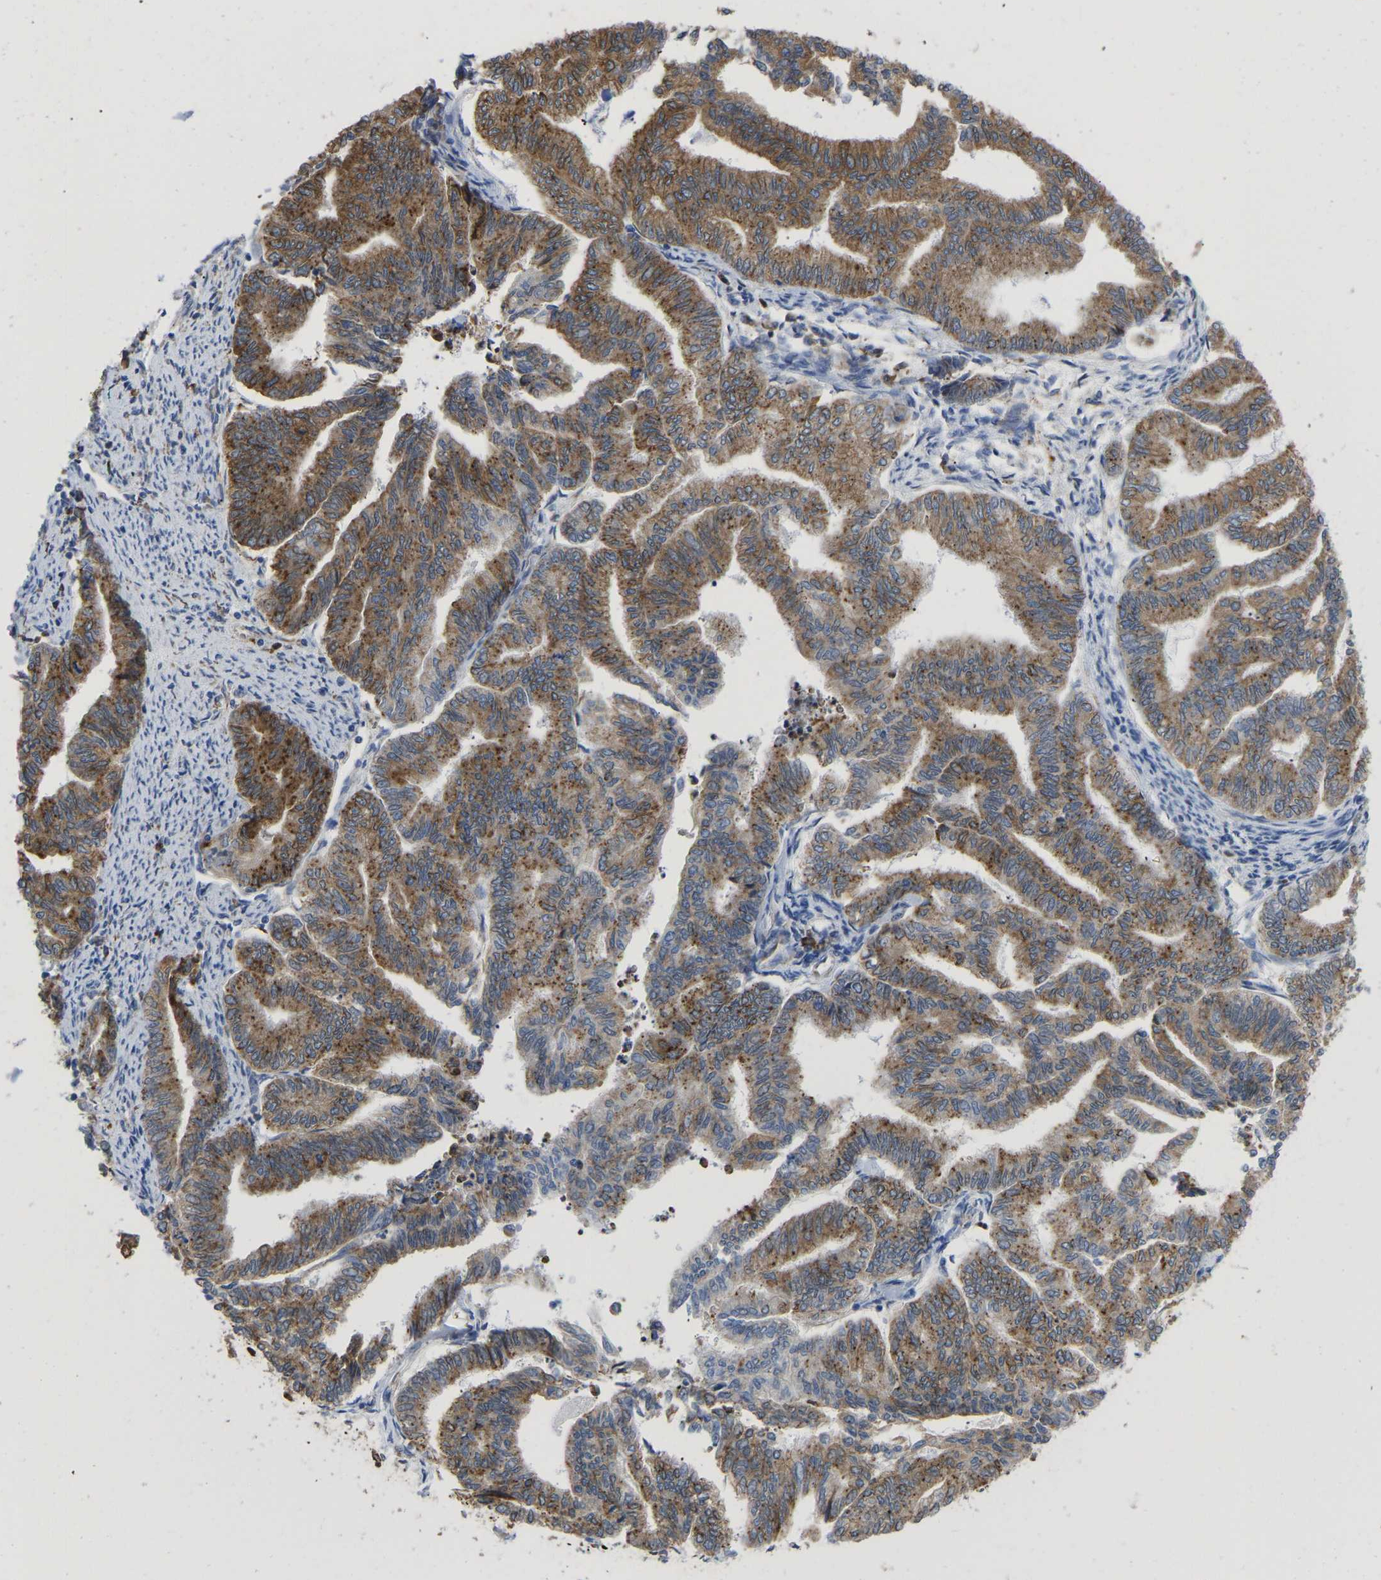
{"staining": {"intensity": "moderate", "quantity": ">75%", "location": "cytoplasmic/membranous"}, "tissue": "endometrial cancer", "cell_type": "Tumor cells", "image_type": "cancer", "snomed": [{"axis": "morphology", "description": "Adenocarcinoma, NOS"}, {"axis": "topography", "description": "Endometrium"}], "caption": "There is medium levels of moderate cytoplasmic/membranous staining in tumor cells of endometrial adenocarcinoma, as demonstrated by immunohistochemical staining (brown color).", "gene": "P4HB", "patient": {"sex": "female", "age": 79}}